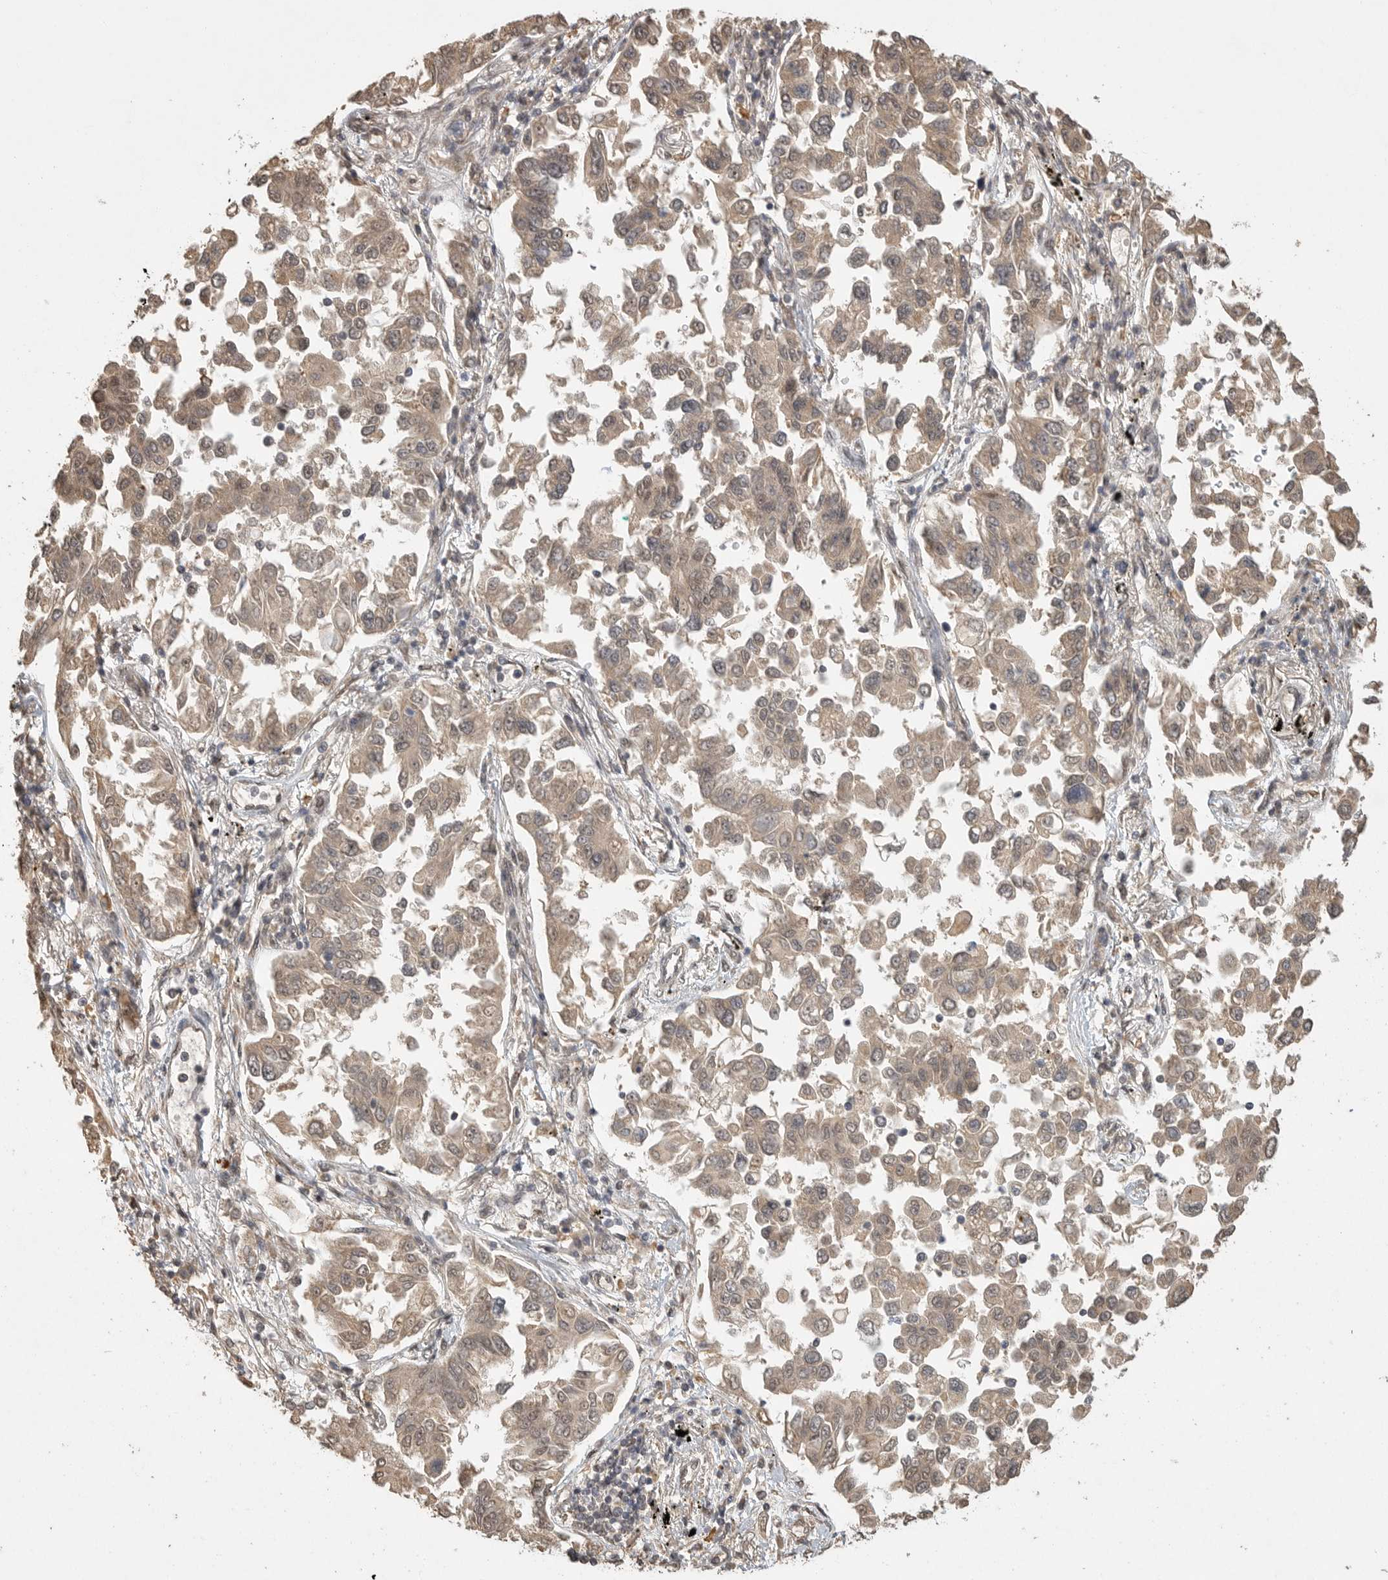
{"staining": {"intensity": "moderate", "quantity": ">75%", "location": "cytoplasmic/membranous,nuclear"}, "tissue": "lung cancer", "cell_type": "Tumor cells", "image_type": "cancer", "snomed": [{"axis": "morphology", "description": "Adenocarcinoma, NOS"}, {"axis": "topography", "description": "Lung"}], "caption": "IHC (DAB) staining of adenocarcinoma (lung) exhibits moderate cytoplasmic/membranous and nuclear protein positivity in about >75% of tumor cells. (Brightfield microscopy of DAB IHC at high magnification).", "gene": "DFFA", "patient": {"sex": "female", "age": 67}}